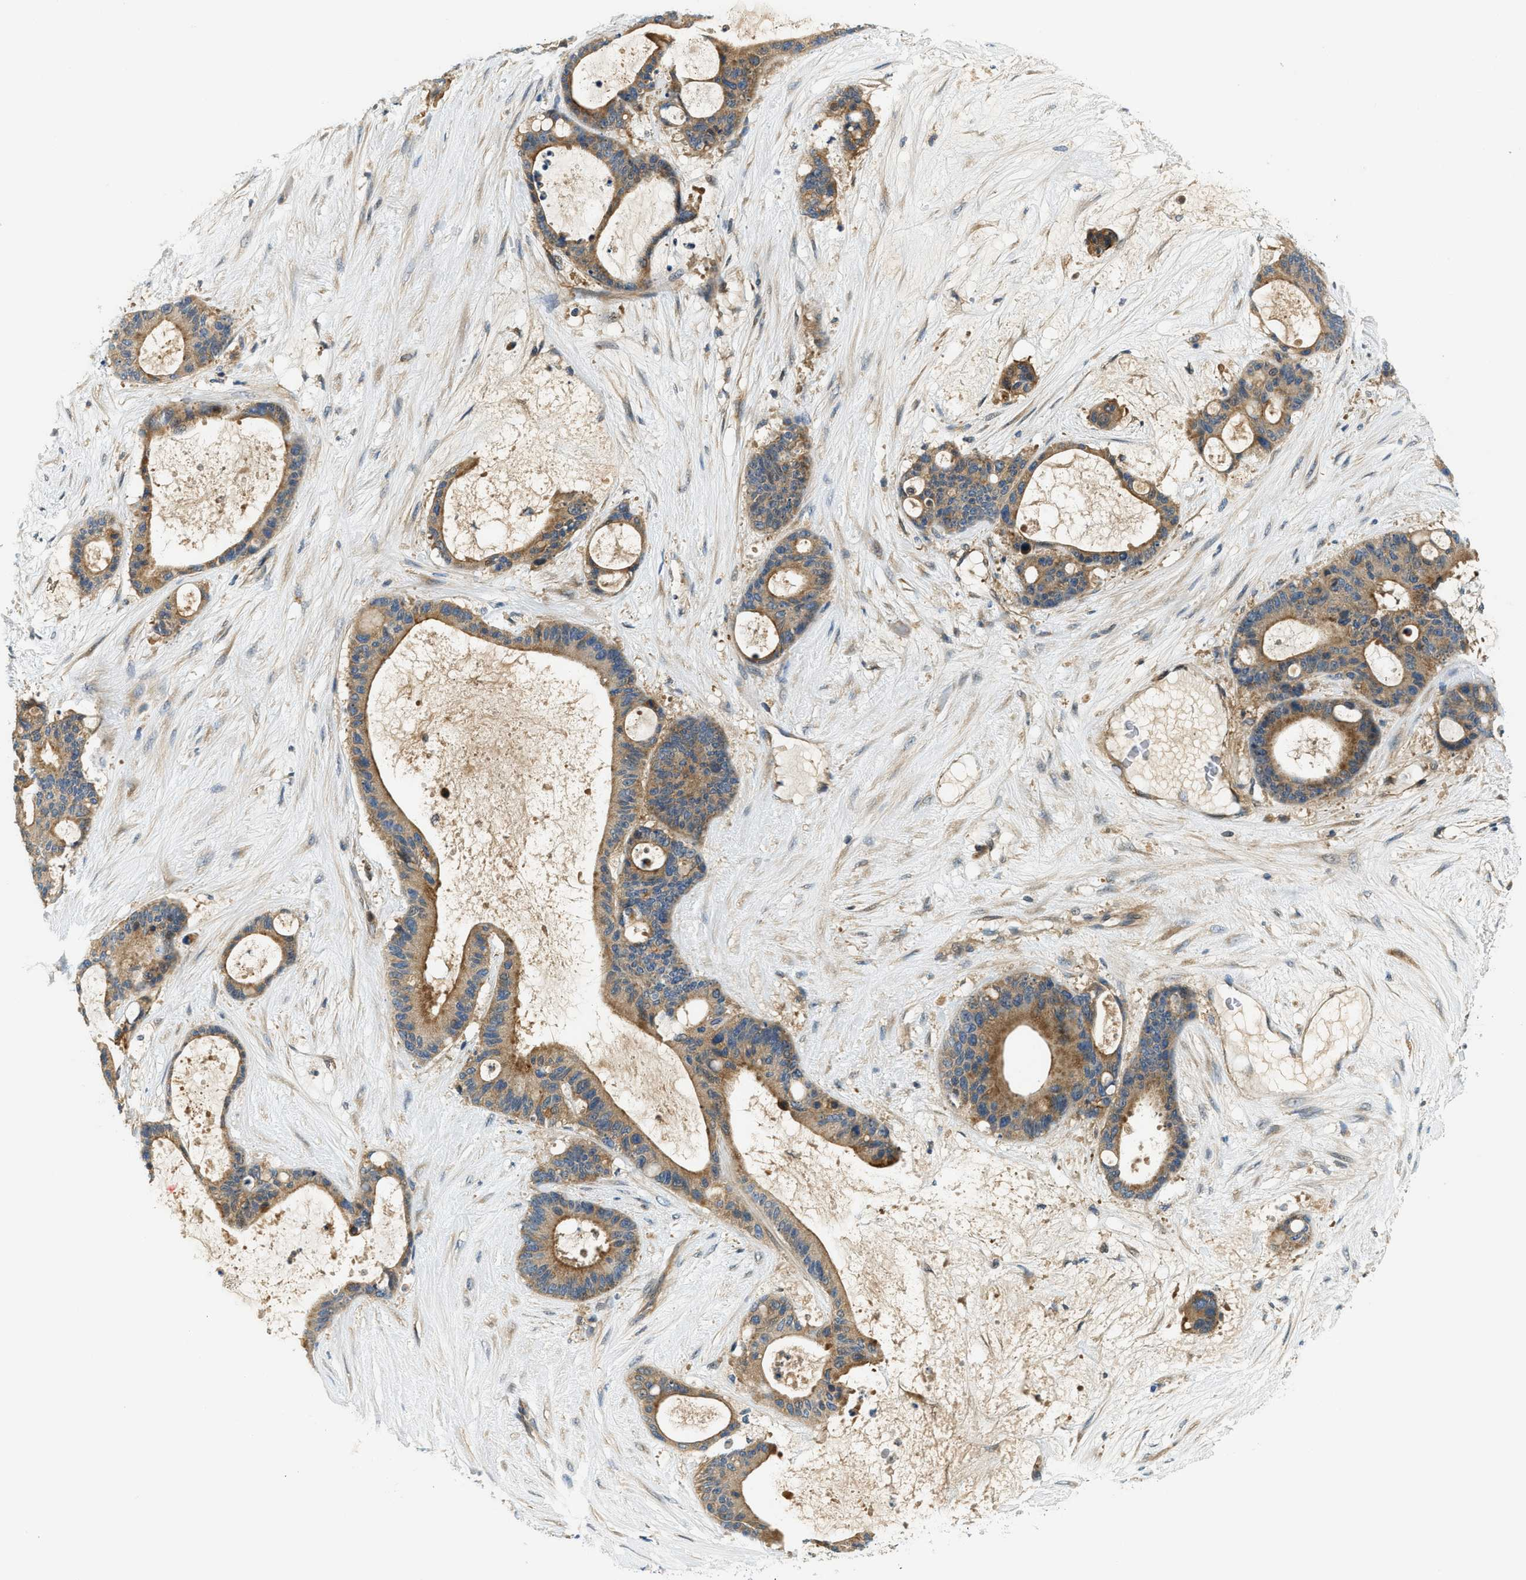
{"staining": {"intensity": "moderate", "quantity": ">75%", "location": "cytoplasmic/membranous"}, "tissue": "liver cancer", "cell_type": "Tumor cells", "image_type": "cancer", "snomed": [{"axis": "morphology", "description": "Cholangiocarcinoma"}, {"axis": "topography", "description": "Liver"}], "caption": "Immunohistochemistry staining of cholangiocarcinoma (liver), which shows medium levels of moderate cytoplasmic/membranous staining in approximately >75% of tumor cells indicating moderate cytoplasmic/membranous protein positivity. The staining was performed using DAB (brown) for protein detection and nuclei were counterstained in hematoxylin (blue).", "gene": "KCNK1", "patient": {"sex": "female", "age": 73}}